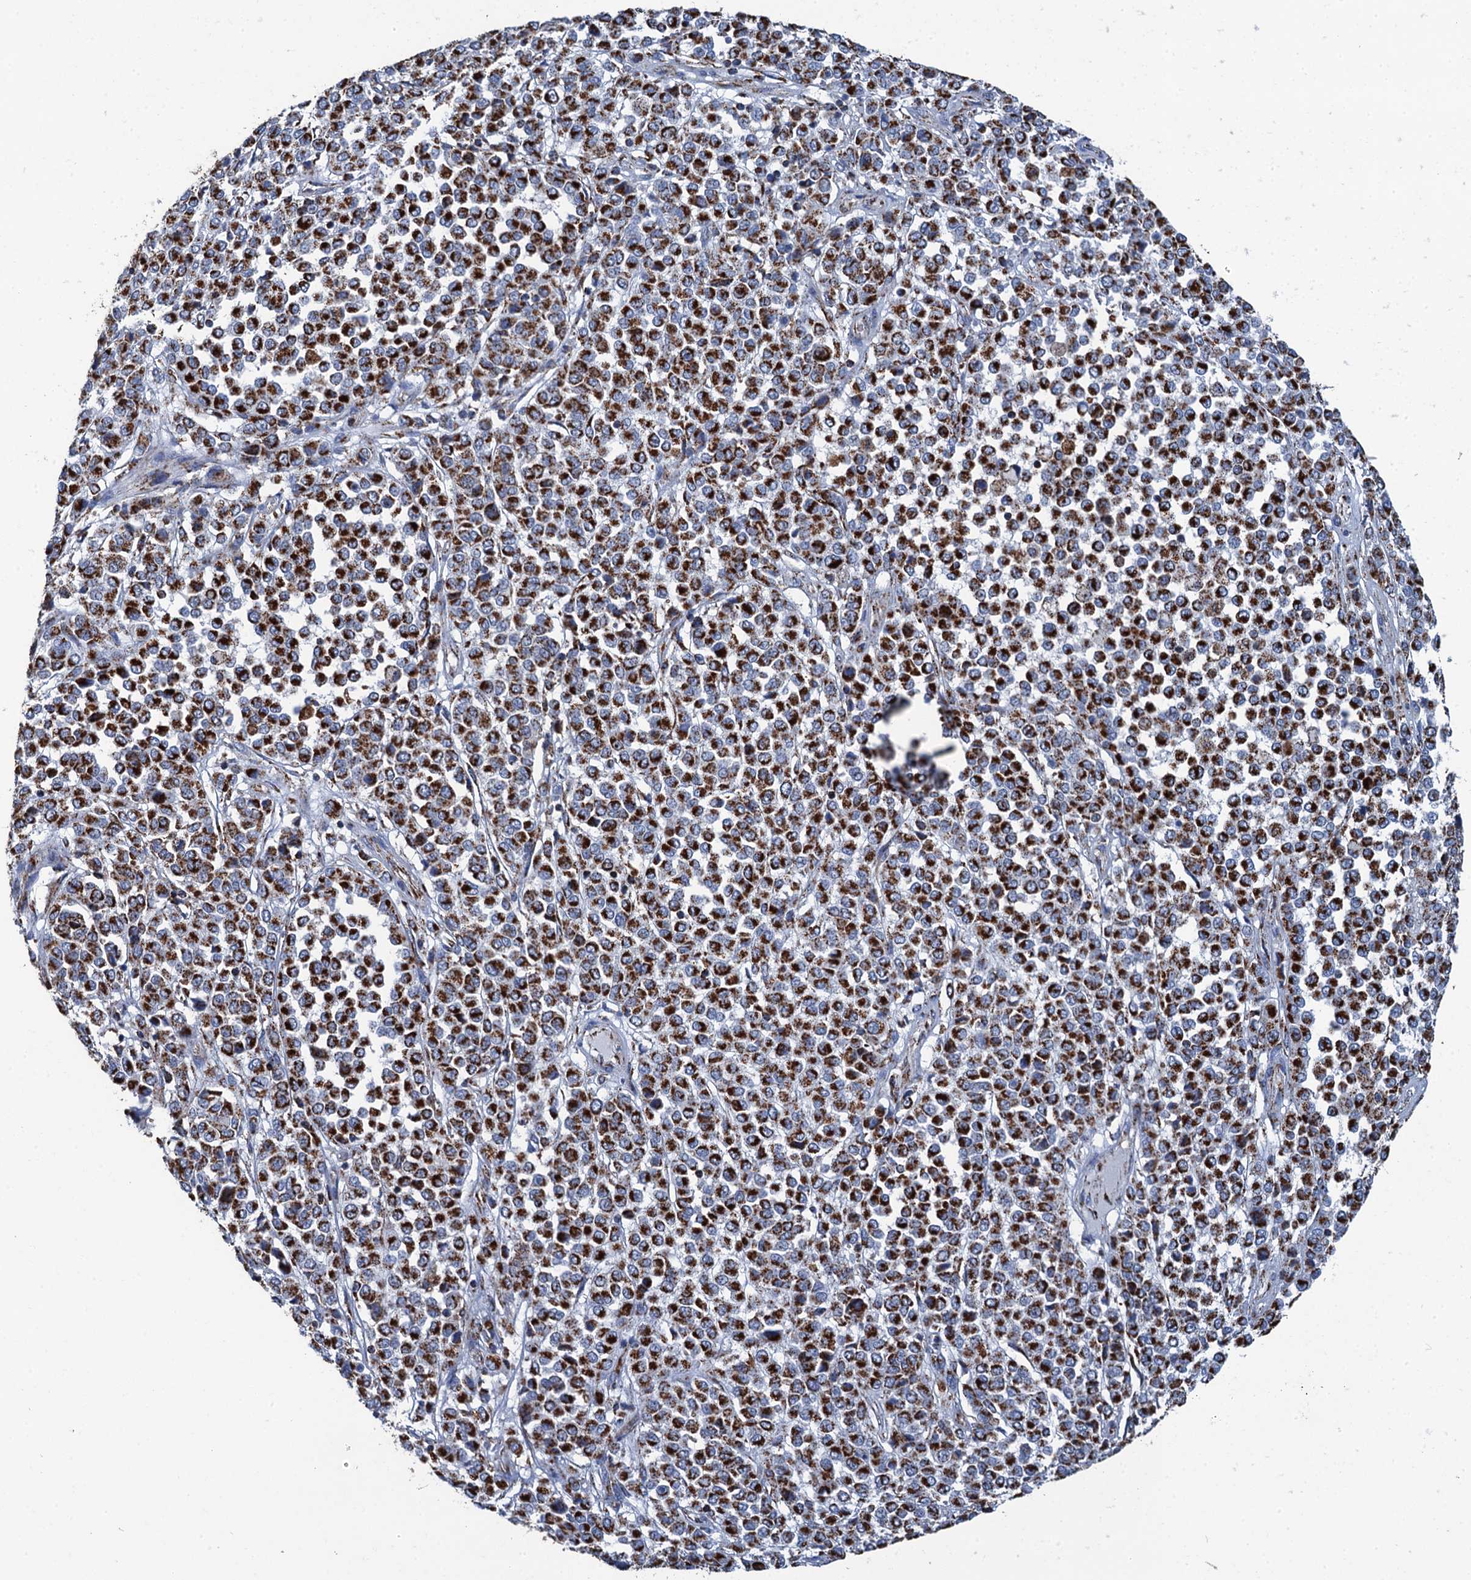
{"staining": {"intensity": "strong", "quantity": ">75%", "location": "cytoplasmic/membranous"}, "tissue": "melanoma", "cell_type": "Tumor cells", "image_type": "cancer", "snomed": [{"axis": "morphology", "description": "Malignant melanoma, Metastatic site"}, {"axis": "topography", "description": "Pancreas"}], "caption": "Immunohistochemical staining of melanoma shows strong cytoplasmic/membranous protein expression in about >75% of tumor cells.", "gene": "IVD", "patient": {"sex": "female", "age": 30}}